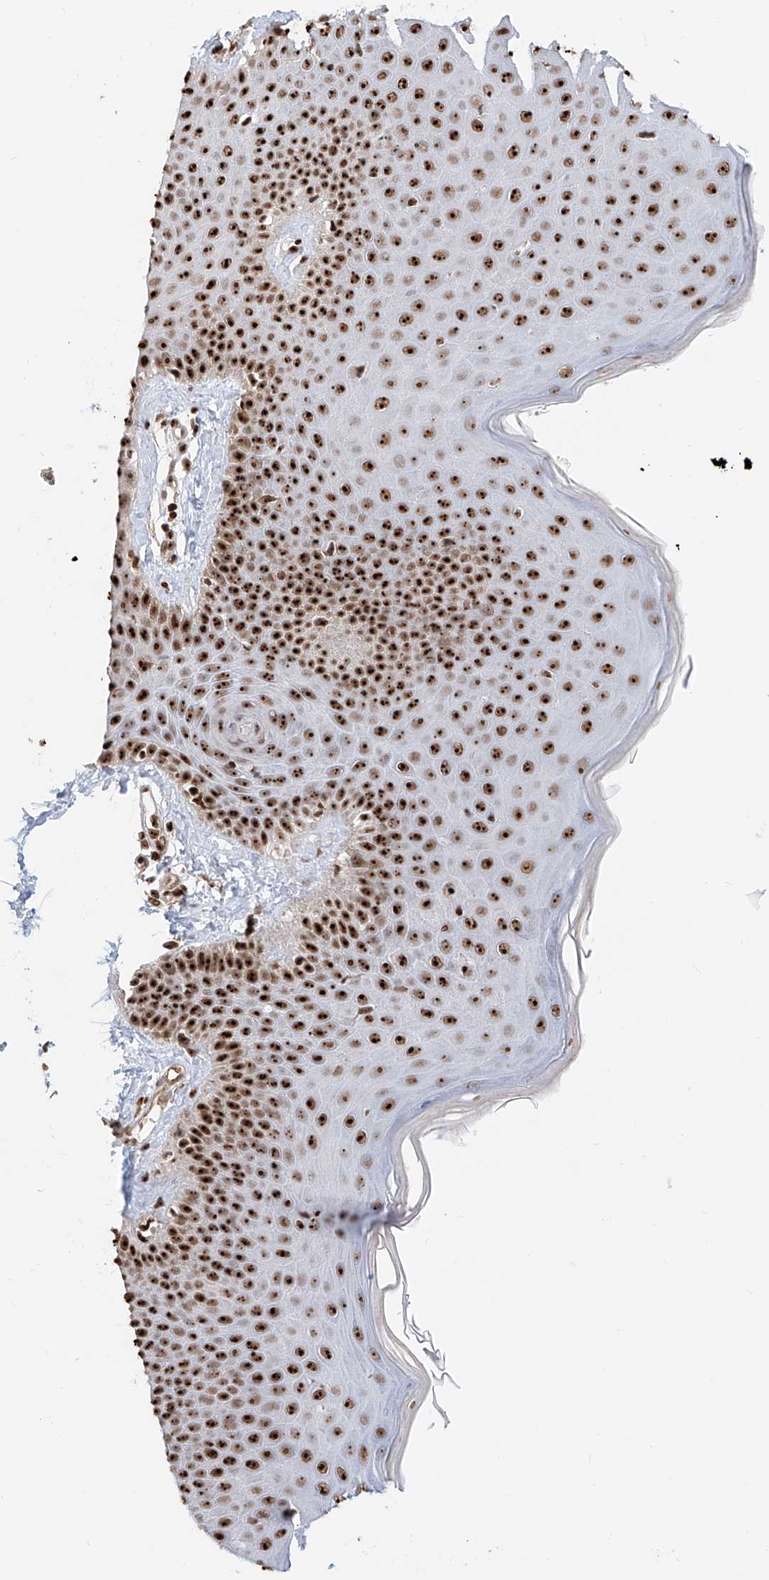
{"staining": {"intensity": "moderate", "quantity": ">75%", "location": "nuclear"}, "tissue": "skin", "cell_type": "Fibroblasts", "image_type": "normal", "snomed": [{"axis": "morphology", "description": "Normal tissue, NOS"}, {"axis": "topography", "description": "Skin"}], "caption": "This is an image of immunohistochemistry staining of unremarkable skin, which shows moderate positivity in the nuclear of fibroblasts.", "gene": "PRUNE2", "patient": {"sex": "male", "age": 52}}